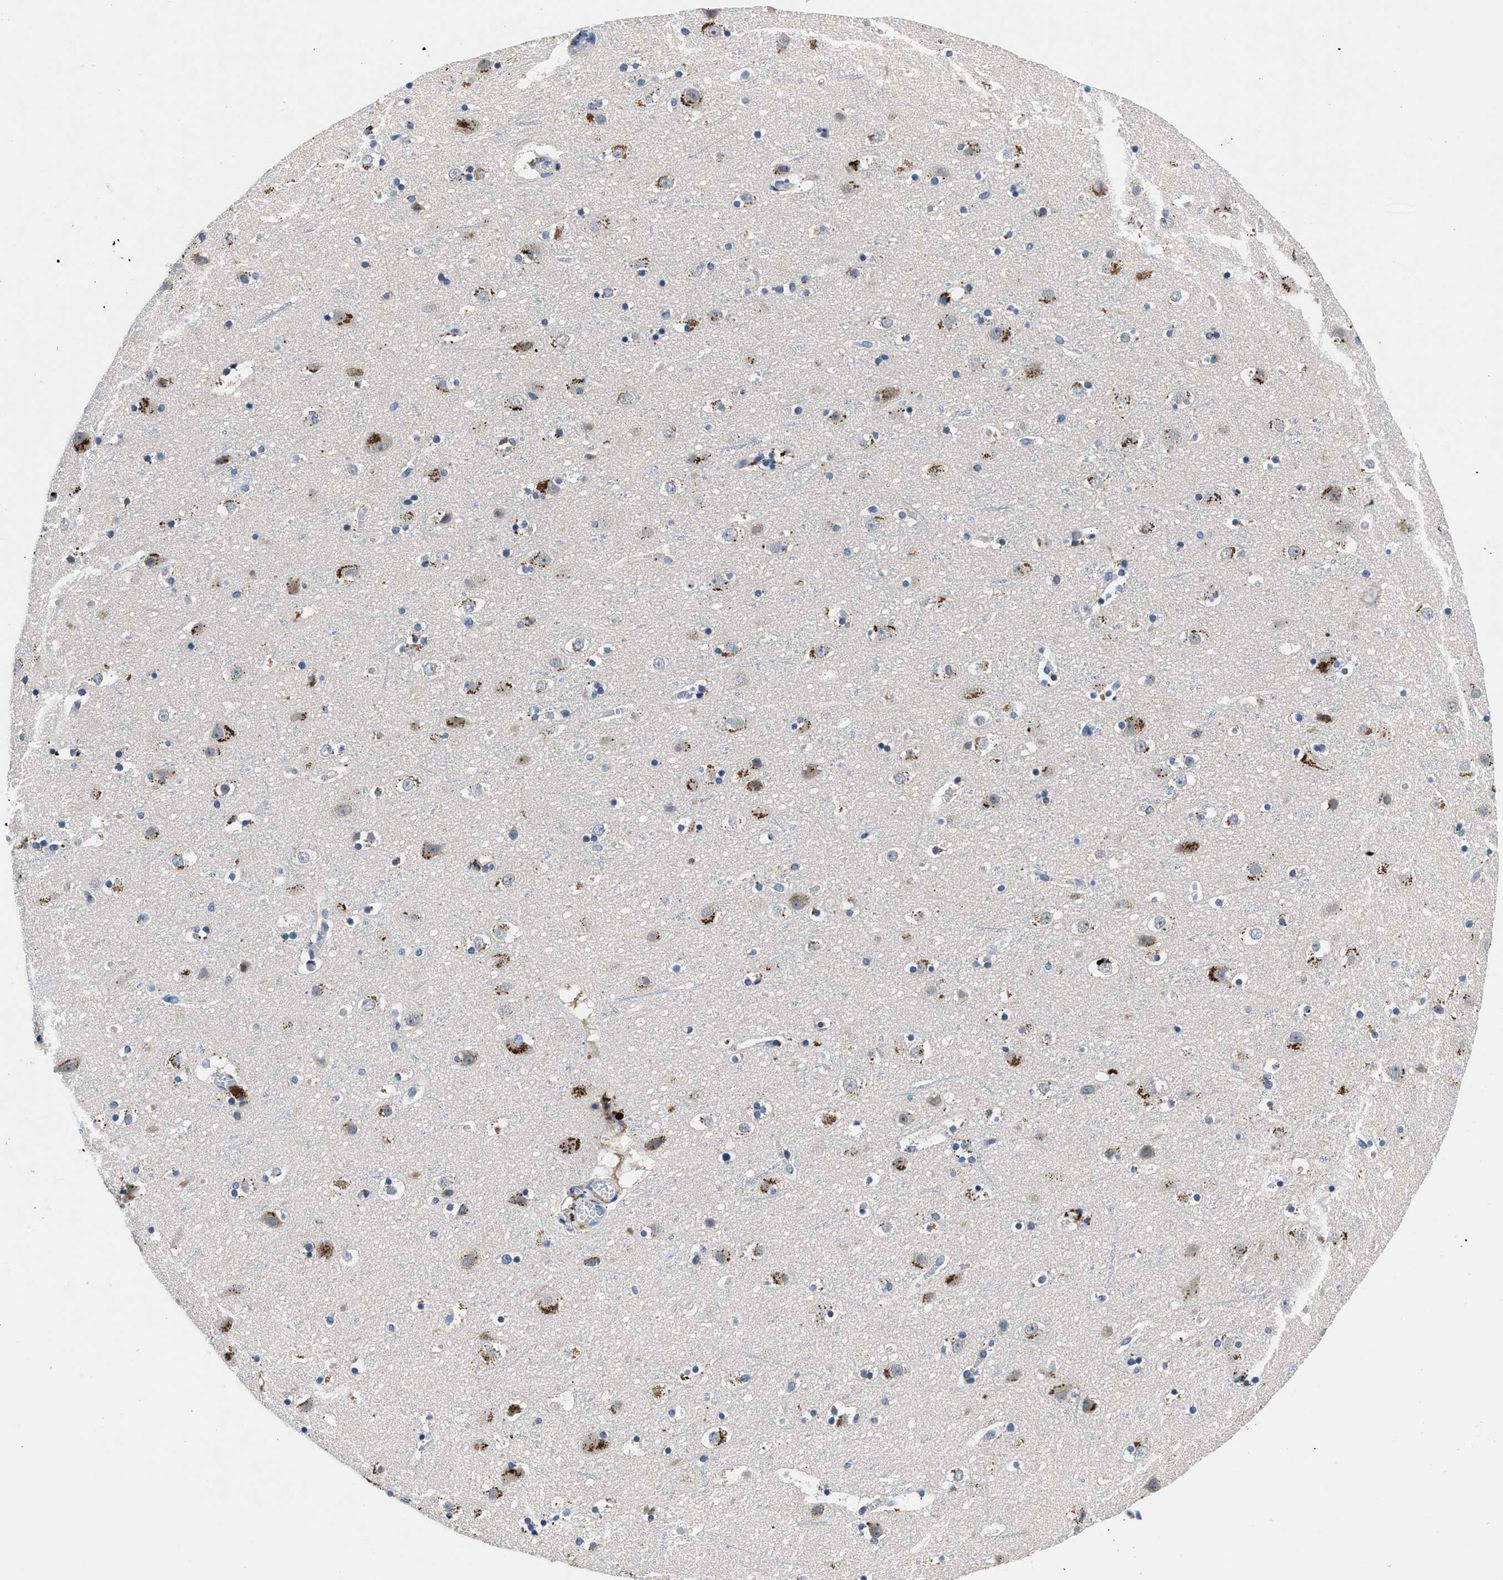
{"staining": {"intensity": "negative", "quantity": "none", "location": "none"}, "tissue": "cerebral cortex", "cell_type": "Endothelial cells", "image_type": "normal", "snomed": [{"axis": "morphology", "description": "Normal tissue, NOS"}, {"axis": "topography", "description": "Cerebral cortex"}], "caption": "Immunohistochemistry (IHC) micrograph of normal cerebral cortex: human cerebral cortex stained with DAB (3,3'-diaminobenzidine) exhibits no significant protein positivity in endothelial cells.", "gene": "ADGRE3", "patient": {"sex": "male", "age": 45}}